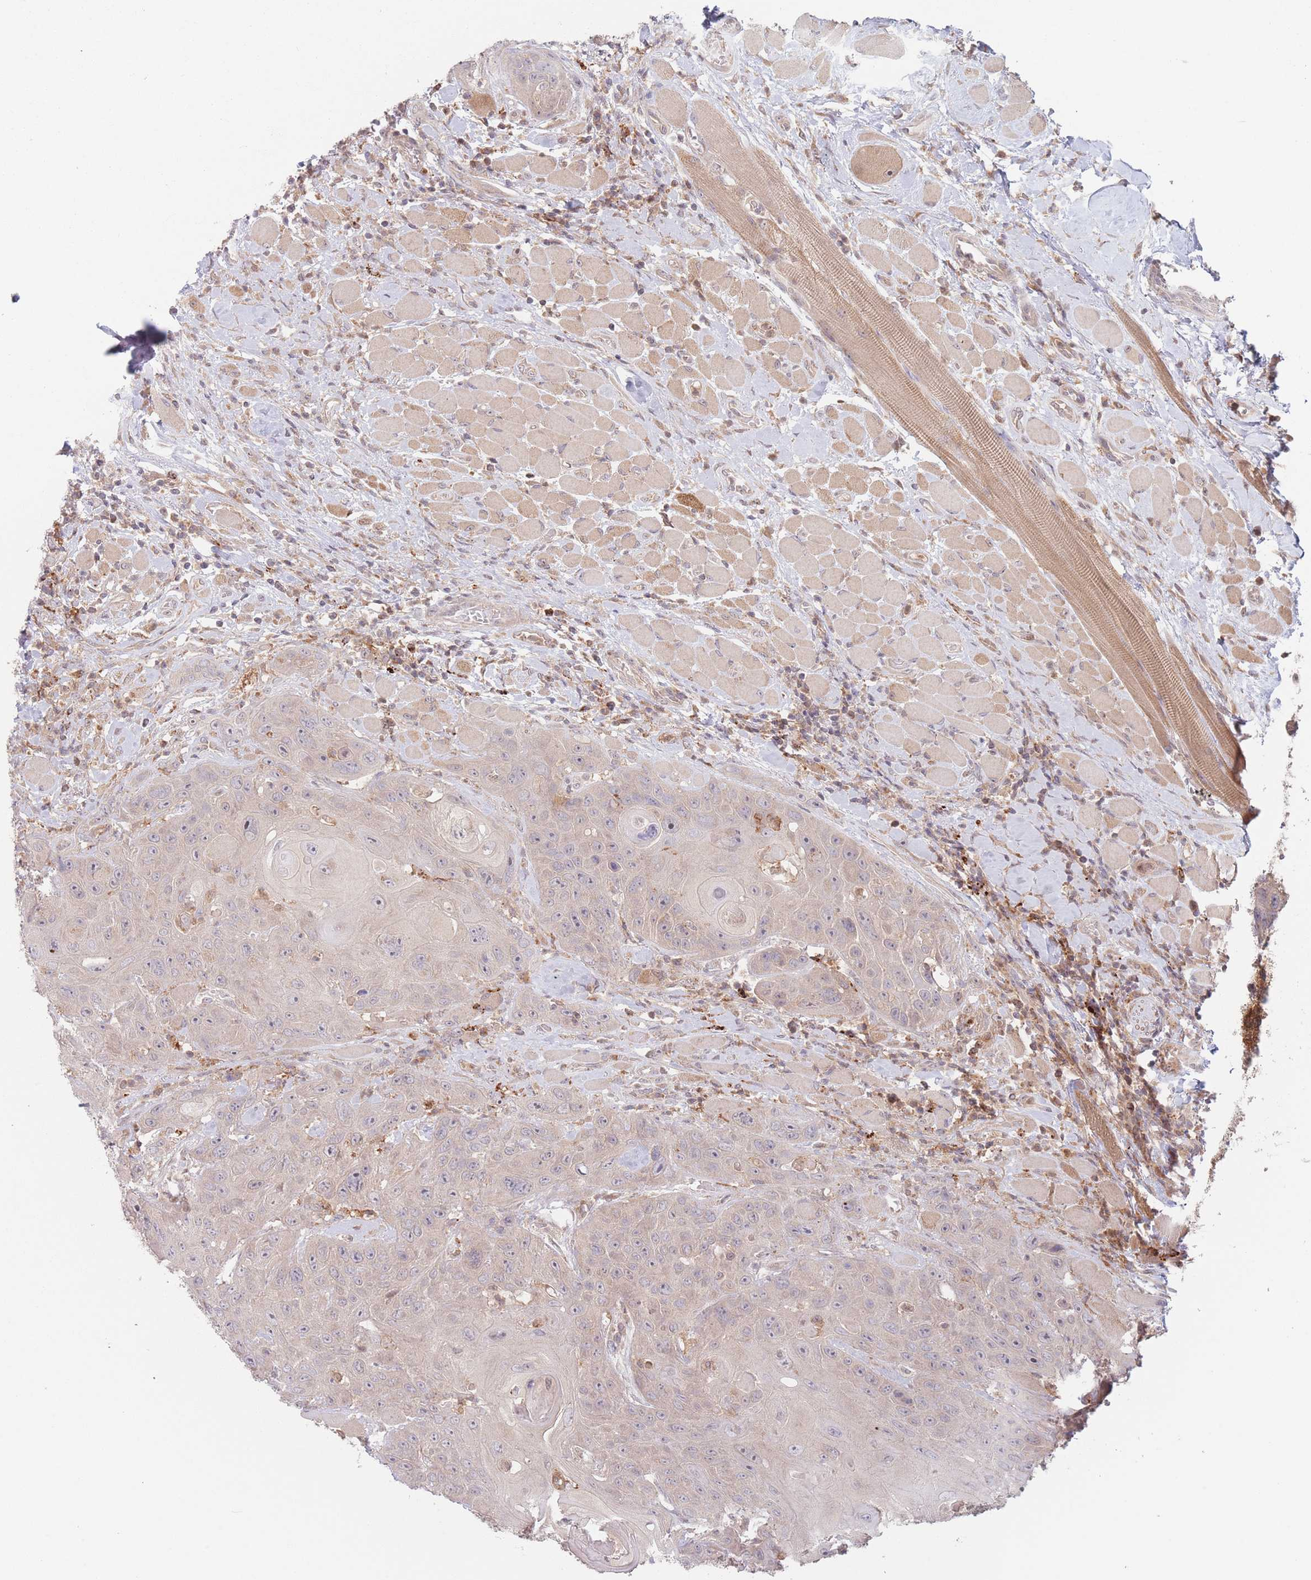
{"staining": {"intensity": "weak", "quantity": "<25%", "location": "cytoplasmic/membranous"}, "tissue": "head and neck cancer", "cell_type": "Tumor cells", "image_type": "cancer", "snomed": [{"axis": "morphology", "description": "Squamous cell carcinoma, NOS"}, {"axis": "topography", "description": "Head-Neck"}], "caption": "Histopathology image shows no significant protein staining in tumor cells of head and neck squamous cell carcinoma. Brightfield microscopy of IHC stained with DAB (brown) and hematoxylin (blue), captured at high magnification.", "gene": "PPM1A", "patient": {"sex": "female", "age": 59}}